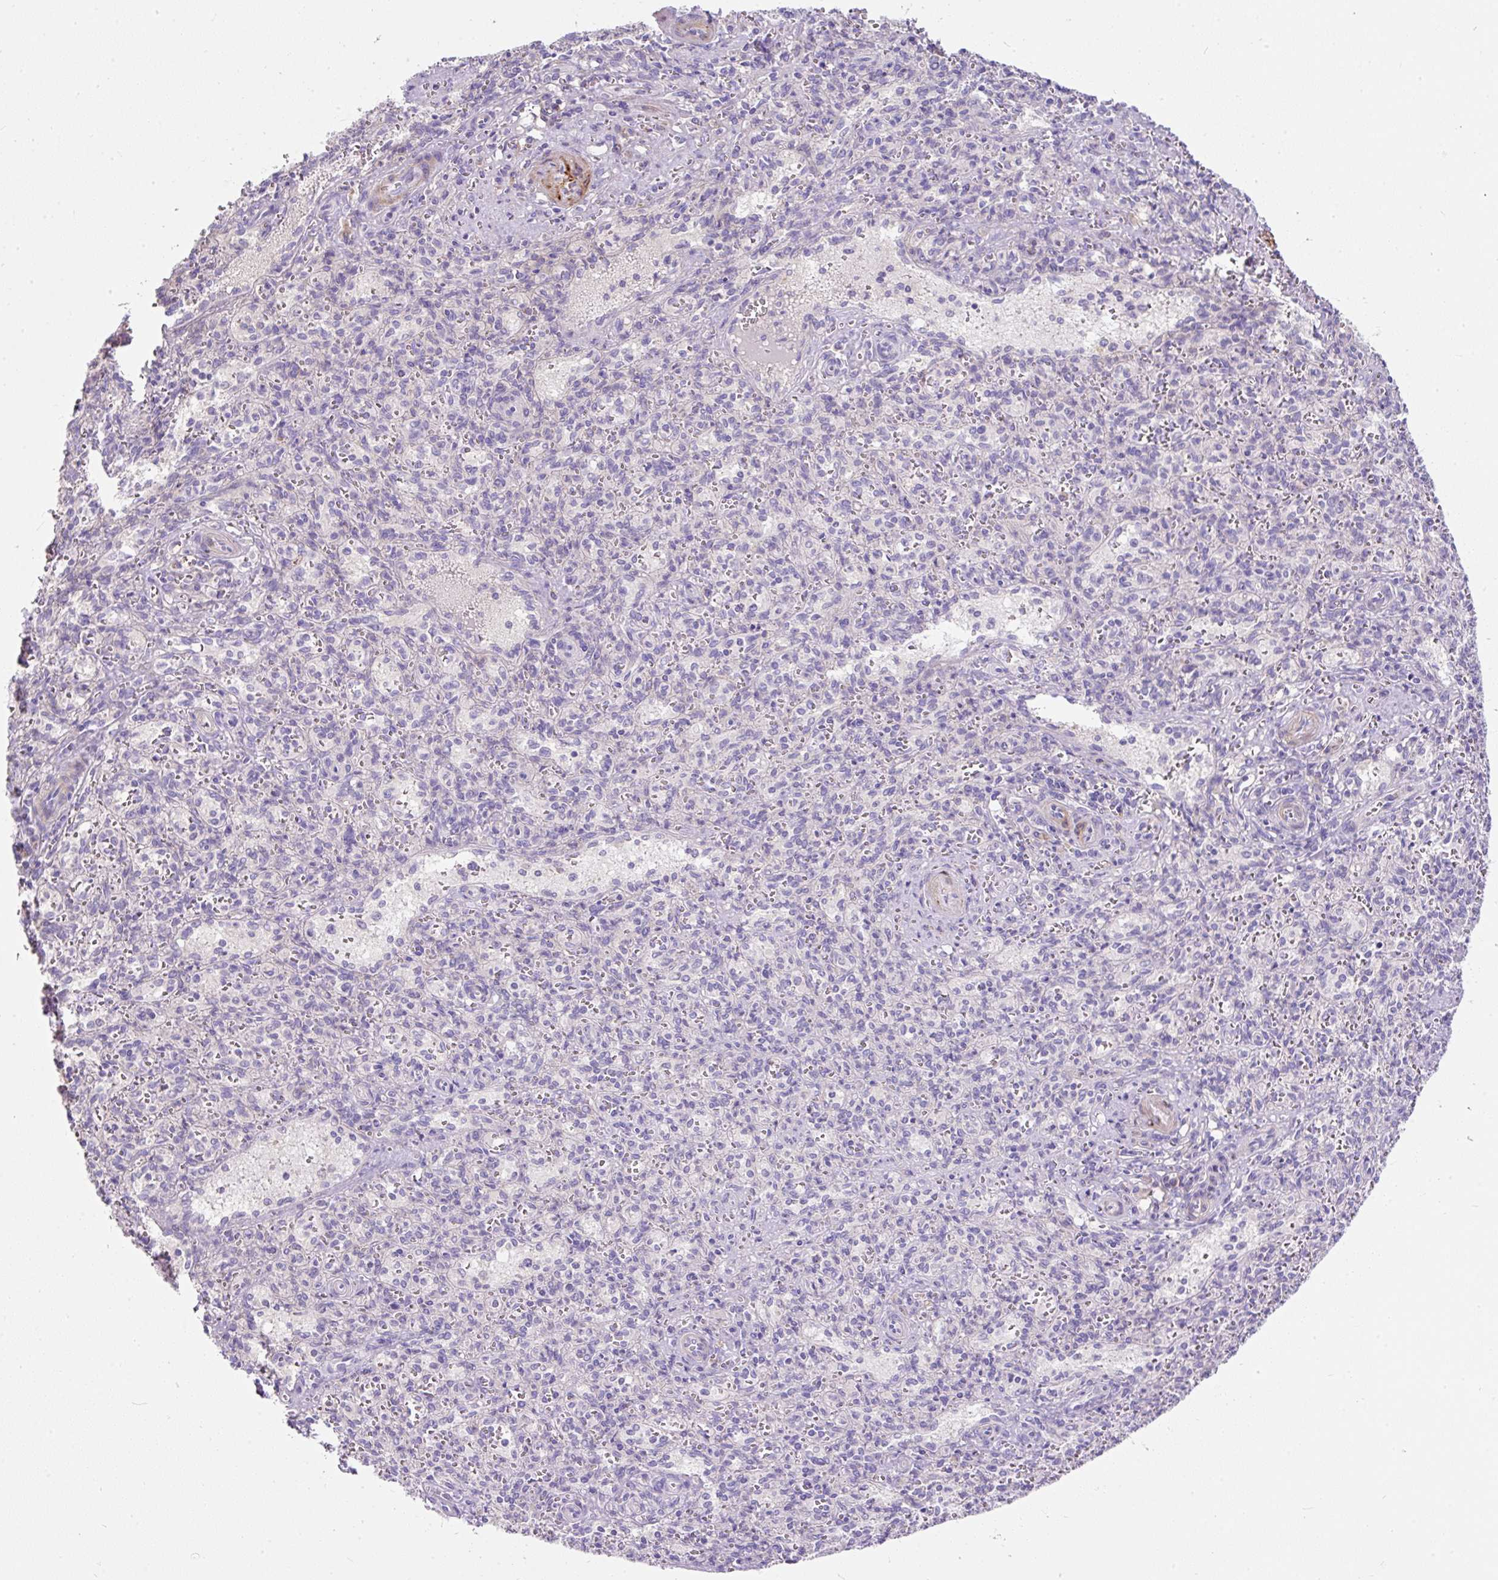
{"staining": {"intensity": "negative", "quantity": "none", "location": "none"}, "tissue": "spleen", "cell_type": "Cells in red pulp", "image_type": "normal", "snomed": [{"axis": "morphology", "description": "Normal tissue, NOS"}, {"axis": "topography", "description": "Spleen"}], "caption": "A high-resolution image shows immunohistochemistry staining of normal spleen, which reveals no significant positivity in cells in red pulp.", "gene": "SUSD5", "patient": {"sex": "female", "age": 26}}